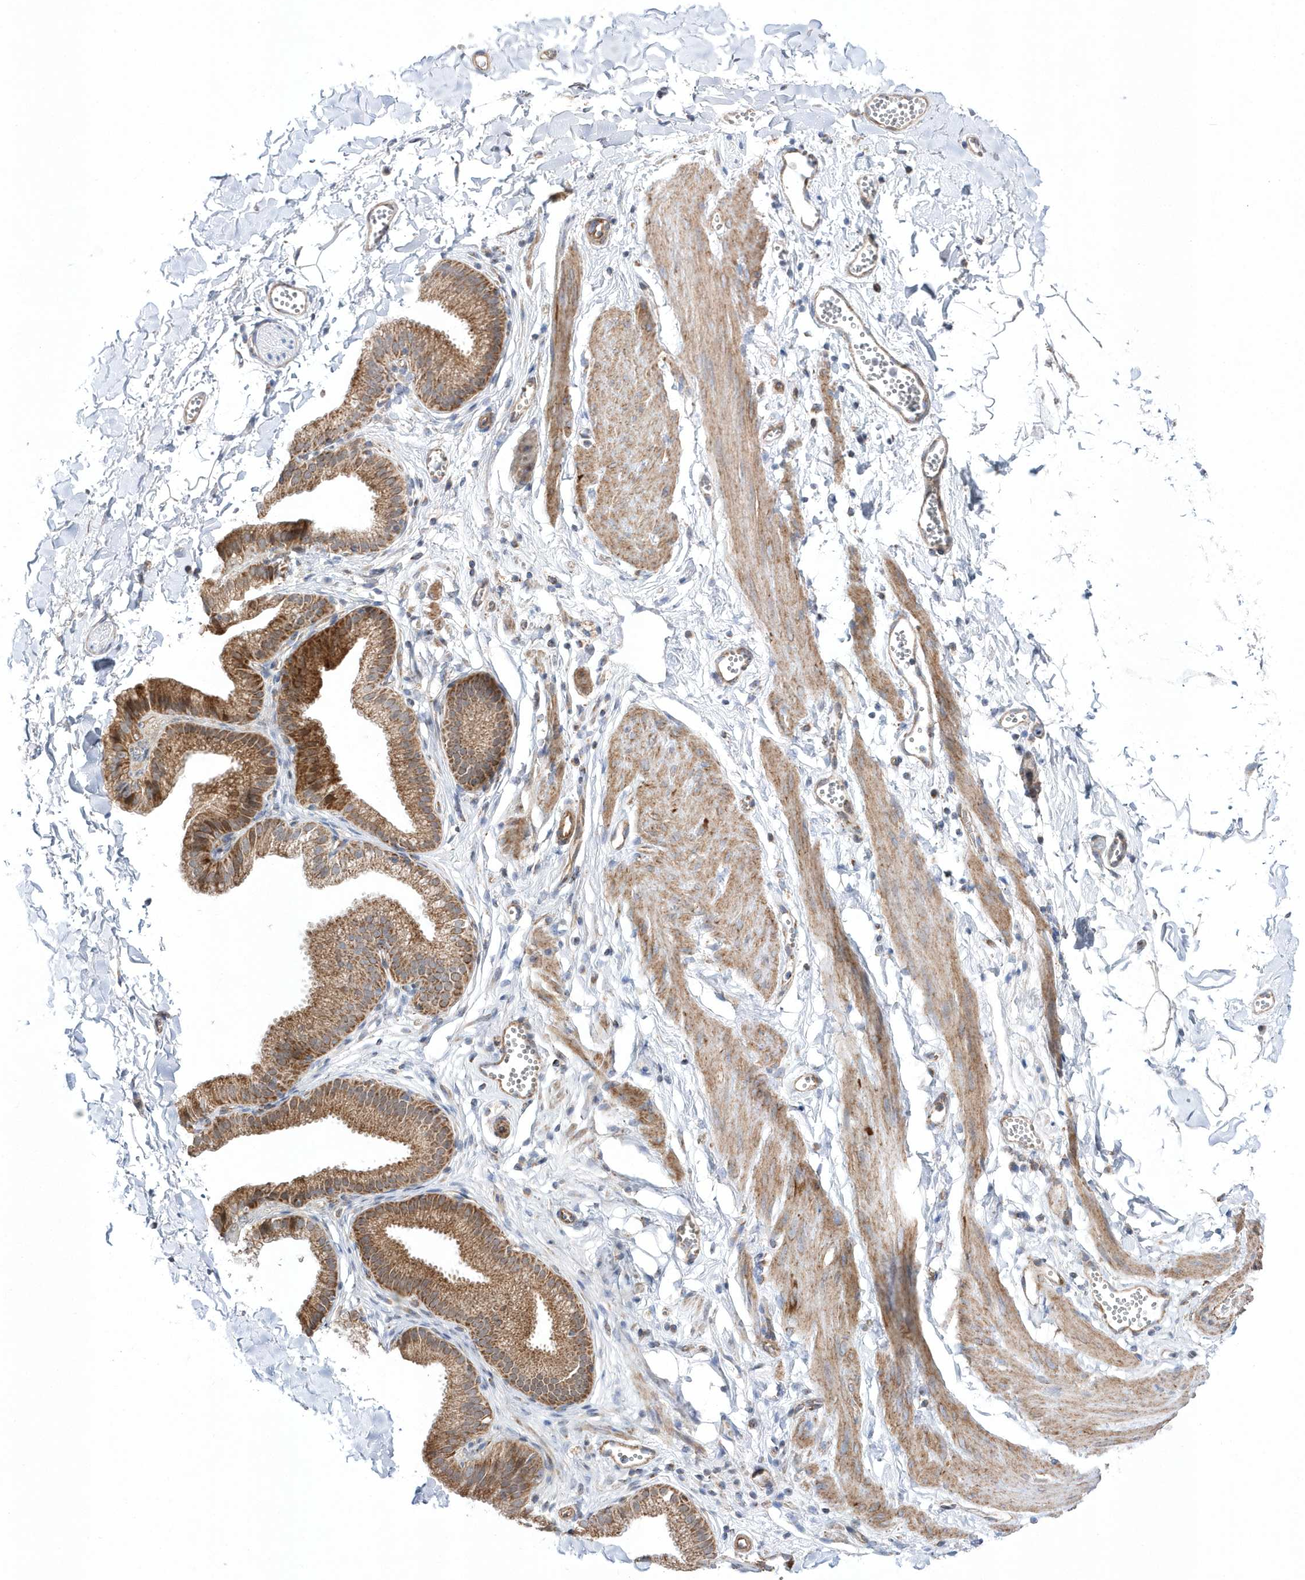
{"staining": {"intensity": "weak", "quantity": "<25%", "location": "cytoplasmic/membranous"}, "tissue": "adipose tissue", "cell_type": "Adipocytes", "image_type": "normal", "snomed": [{"axis": "morphology", "description": "Normal tissue, NOS"}, {"axis": "topography", "description": "Gallbladder"}, {"axis": "topography", "description": "Peripheral nerve tissue"}], "caption": "DAB immunohistochemical staining of normal human adipose tissue reveals no significant staining in adipocytes.", "gene": "OPA1", "patient": {"sex": "male", "age": 38}}